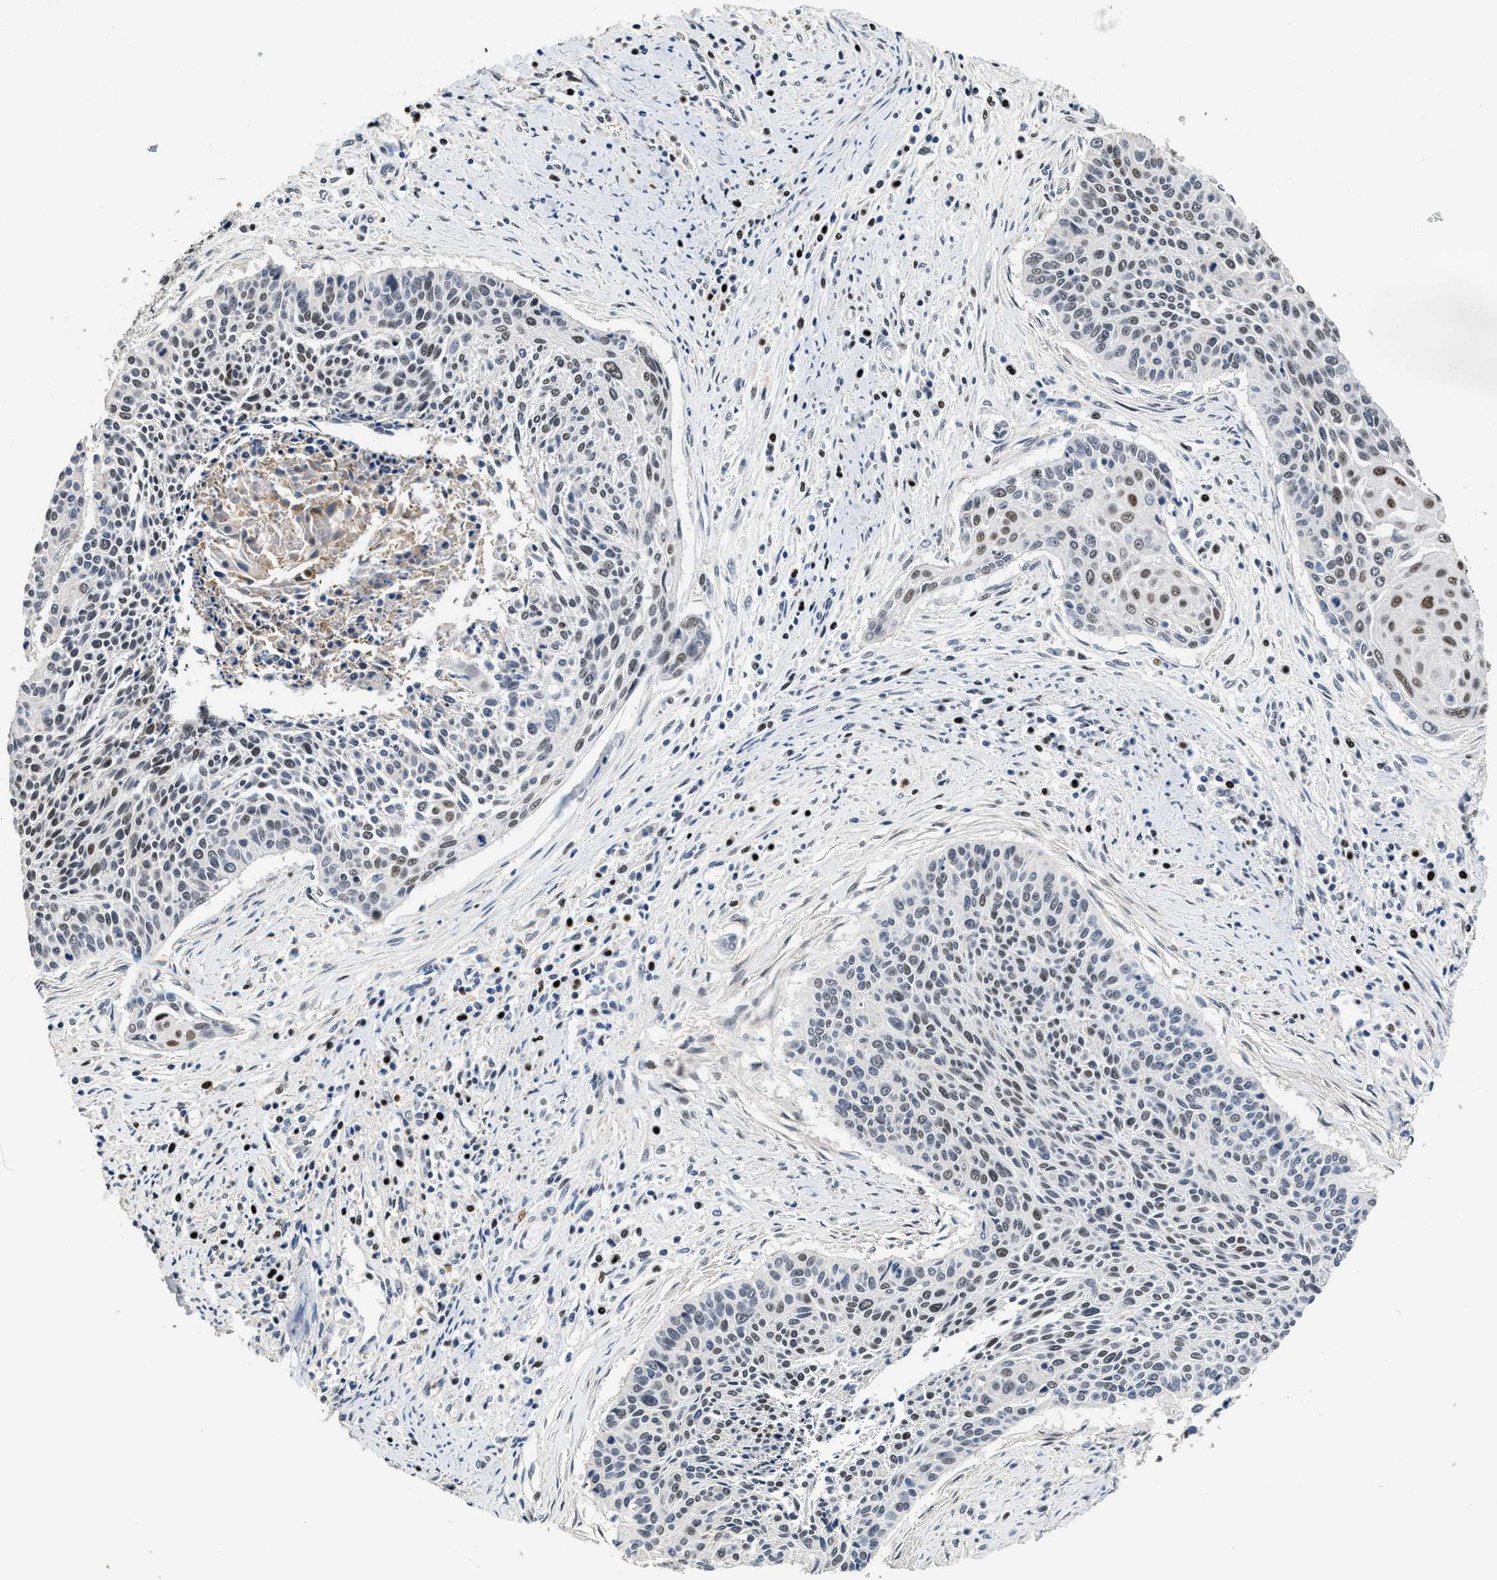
{"staining": {"intensity": "moderate", "quantity": "25%-75%", "location": "nuclear"}, "tissue": "cervical cancer", "cell_type": "Tumor cells", "image_type": "cancer", "snomed": [{"axis": "morphology", "description": "Squamous cell carcinoma, NOS"}, {"axis": "topography", "description": "Cervix"}], "caption": "An image of human squamous cell carcinoma (cervical) stained for a protein shows moderate nuclear brown staining in tumor cells. The staining is performed using DAB brown chromogen to label protein expression. The nuclei are counter-stained blue using hematoxylin.", "gene": "ZNF20", "patient": {"sex": "female", "age": 55}}